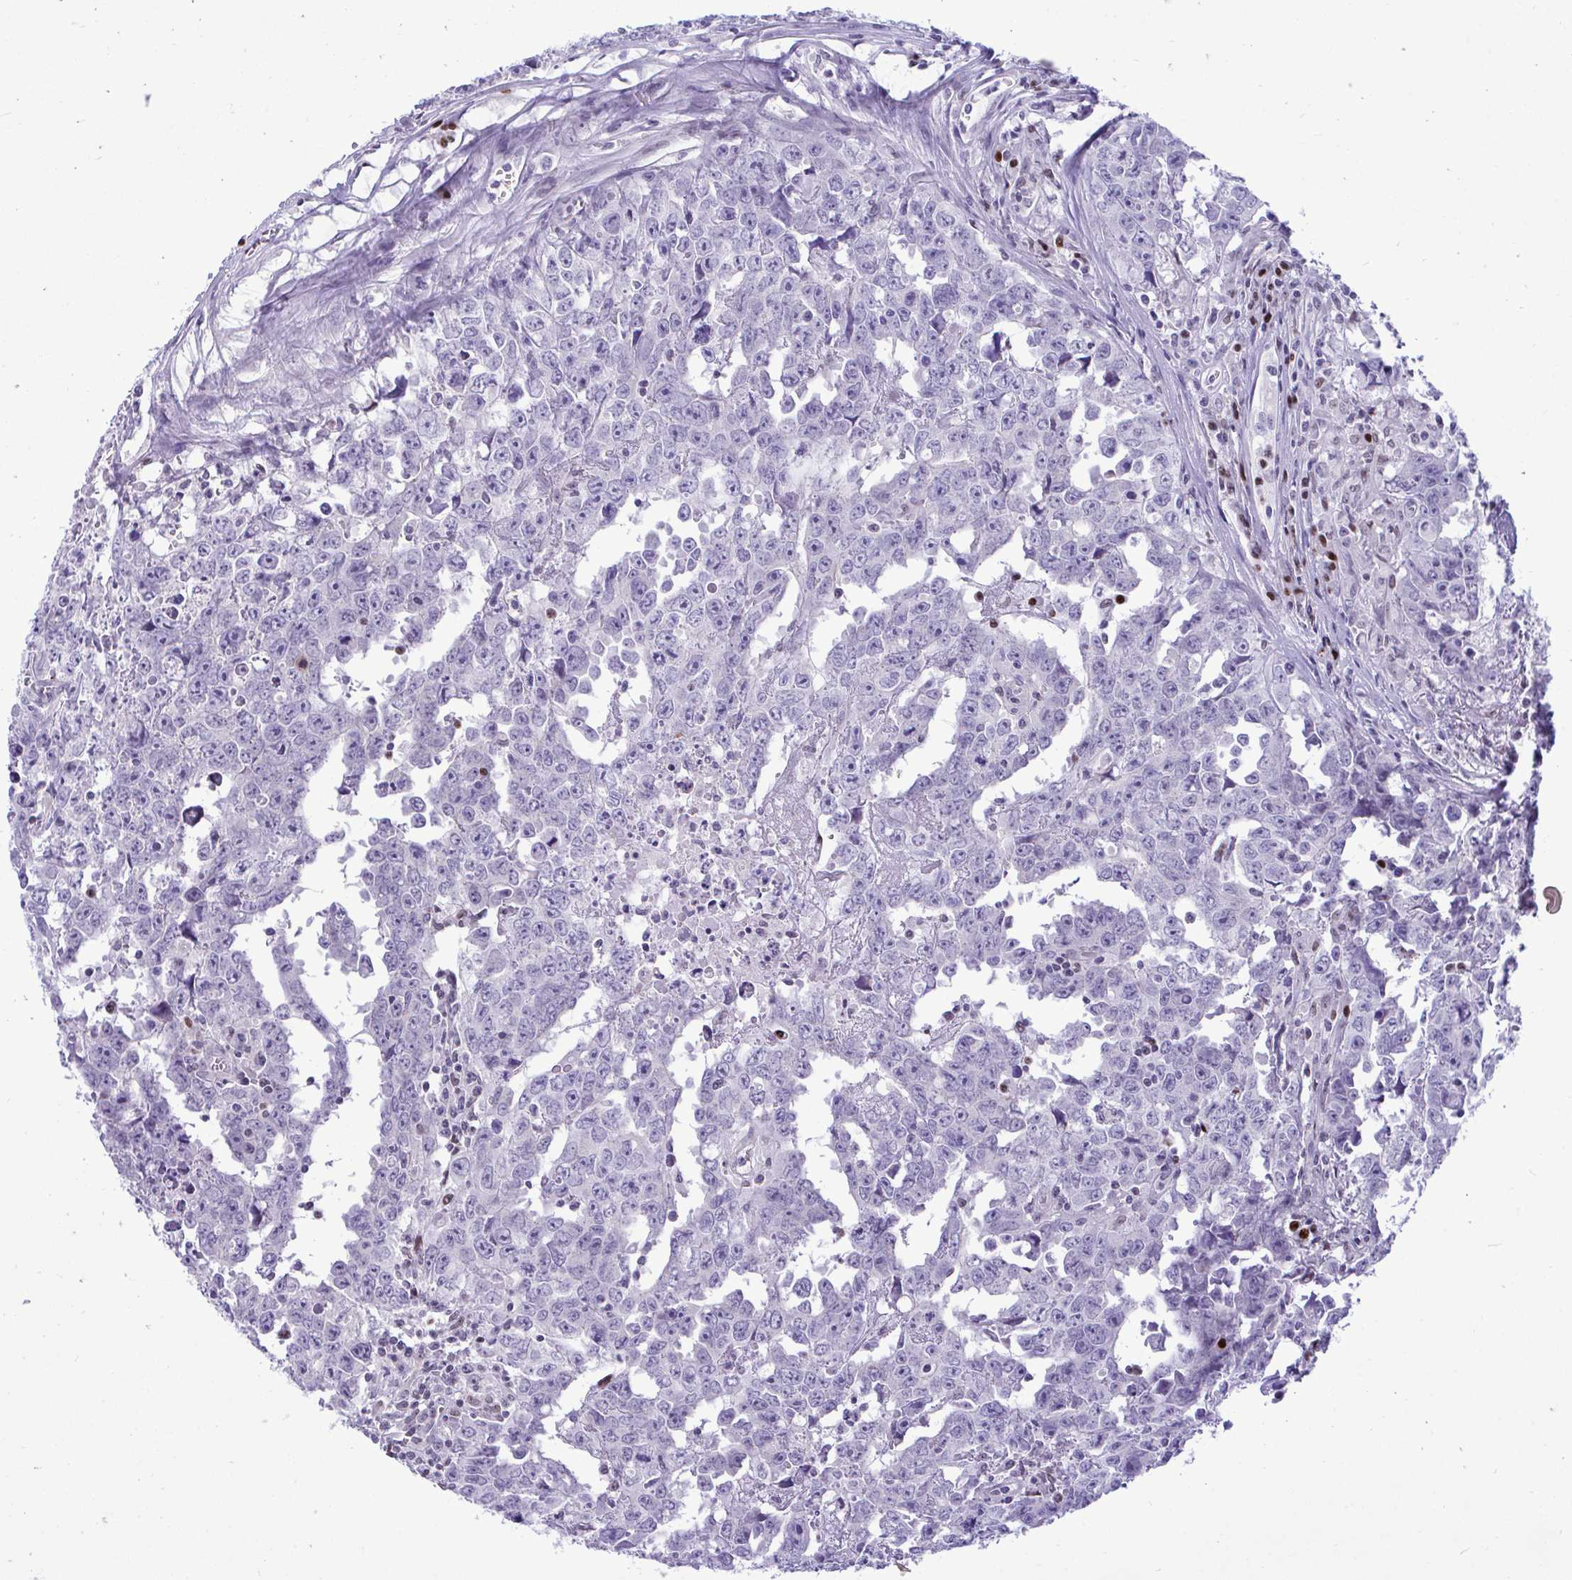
{"staining": {"intensity": "negative", "quantity": "none", "location": "none"}, "tissue": "testis cancer", "cell_type": "Tumor cells", "image_type": "cancer", "snomed": [{"axis": "morphology", "description": "Carcinoma, Embryonal, NOS"}, {"axis": "topography", "description": "Testis"}], "caption": "Immunohistochemistry (IHC) of testis cancer shows no staining in tumor cells.", "gene": "SLC25A51", "patient": {"sex": "male", "age": 22}}